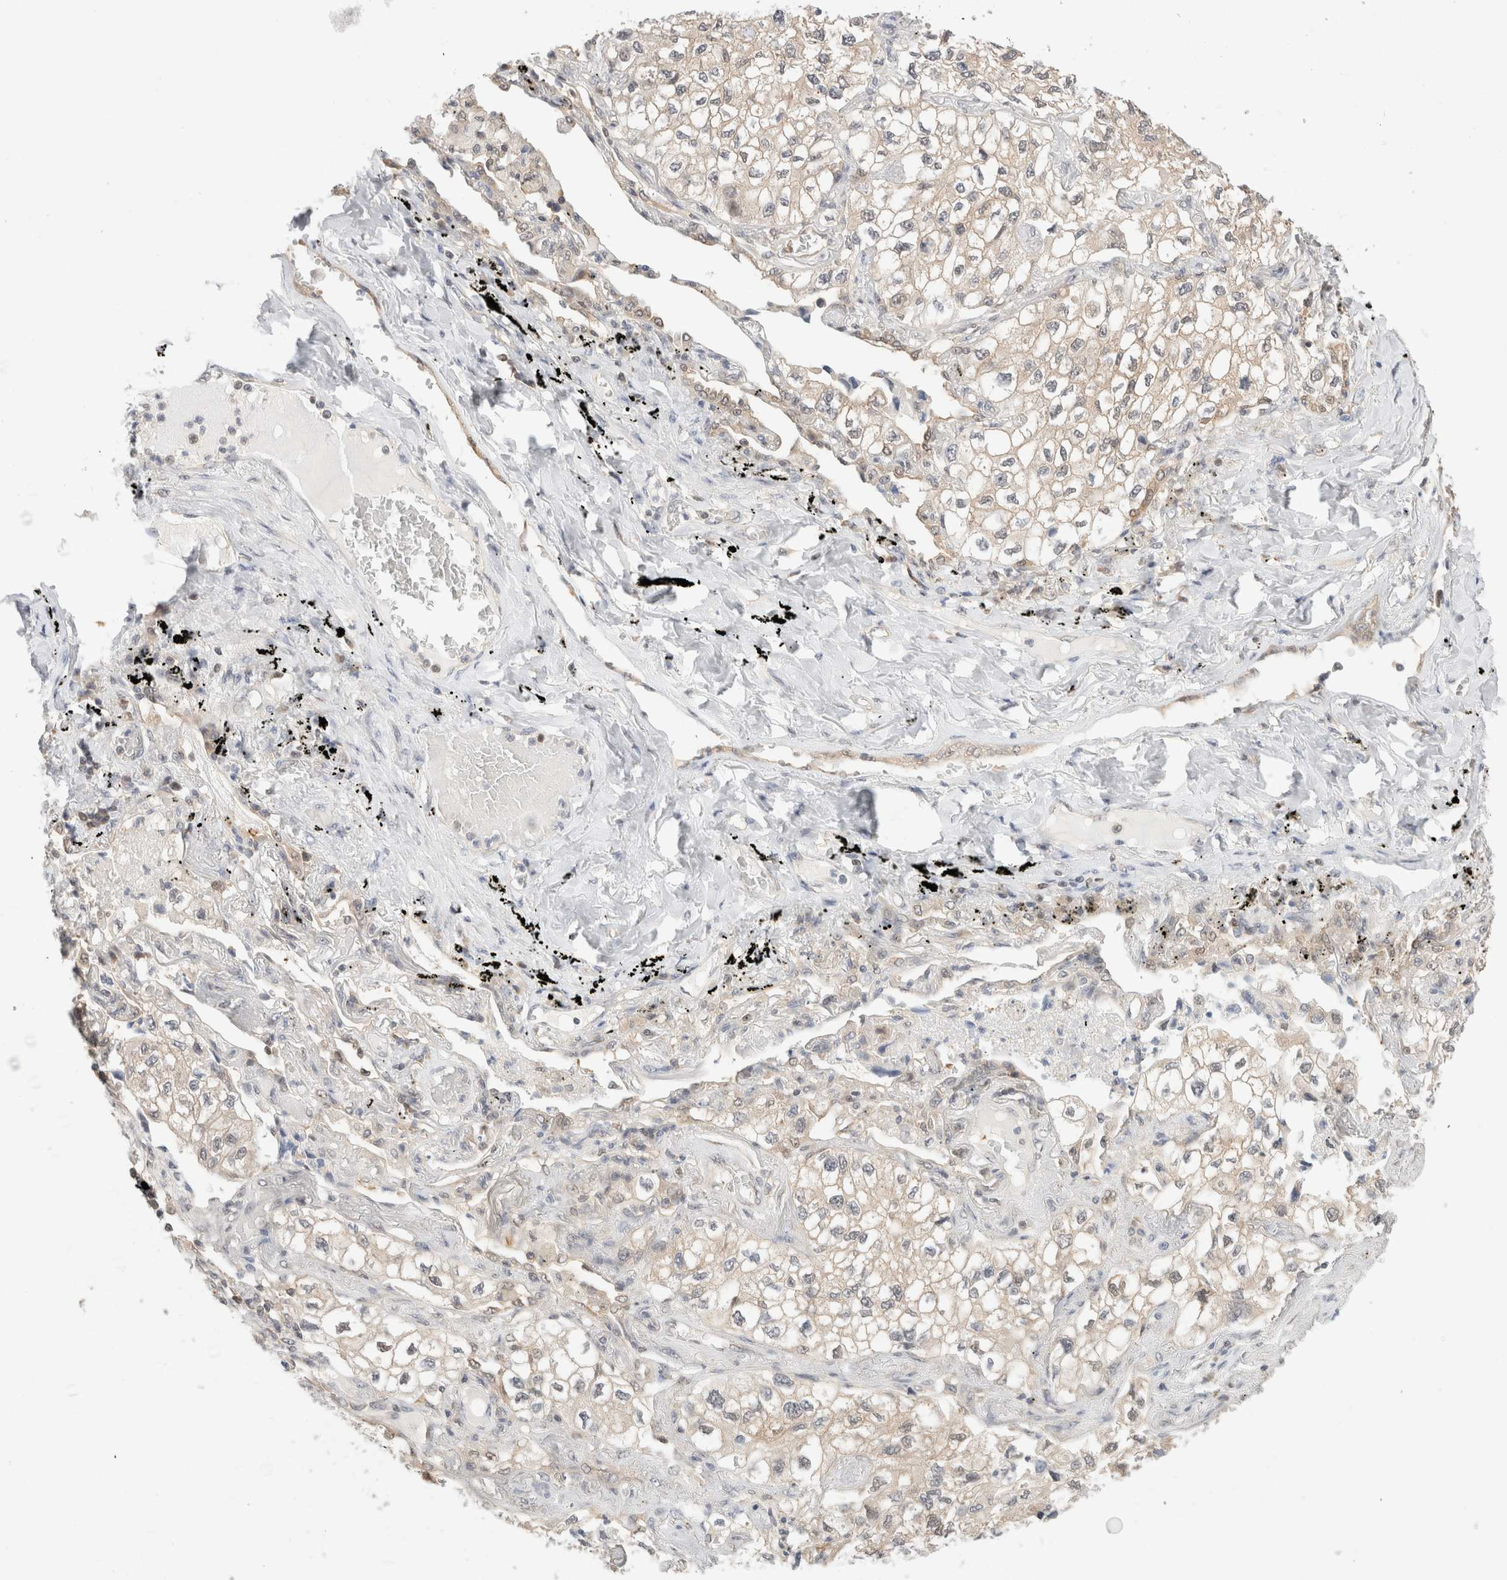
{"staining": {"intensity": "weak", "quantity": "25%-75%", "location": "cytoplasmic/membranous"}, "tissue": "lung cancer", "cell_type": "Tumor cells", "image_type": "cancer", "snomed": [{"axis": "morphology", "description": "Adenocarcinoma, NOS"}, {"axis": "topography", "description": "Lung"}], "caption": "The micrograph reveals immunohistochemical staining of lung cancer. There is weak cytoplasmic/membranous positivity is present in approximately 25%-75% of tumor cells. (DAB IHC, brown staining for protein, blue staining for nuclei).", "gene": "C17orf97", "patient": {"sex": "male", "age": 63}}